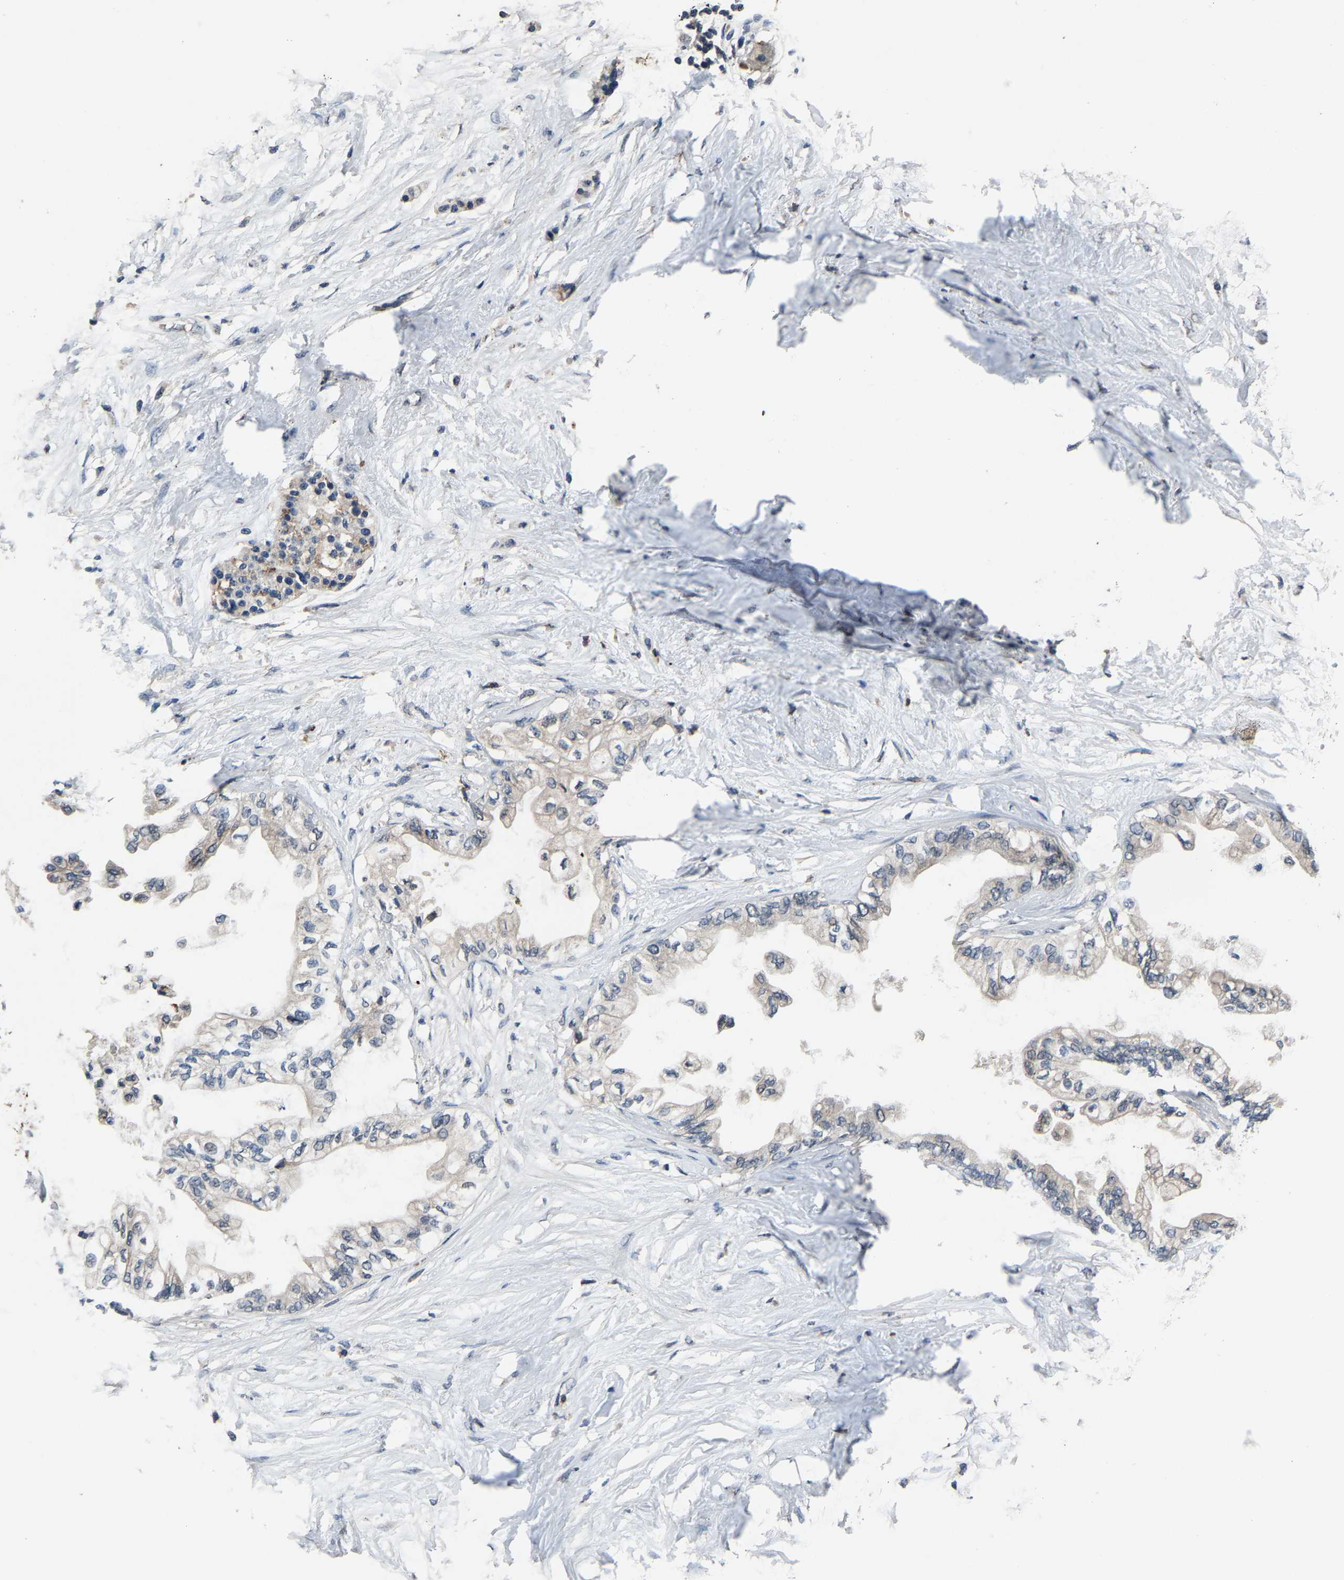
{"staining": {"intensity": "negative", "quantity": "none", "location": "none"}, "tissue": "pancreatic cancer", "cell_type": "Tumor cells", "image_type": "cancer", "snomed": [{"axis": "morphology", "description": "Normal tissue, NOS"}, {"axis": "morphology", "description": "Adenocarcinoma, NOS"}, {"axis": "topography", "description": "Pancreas"}, {"axis": "topography", "description": "Duodenum"}], "caption": "High power microscopy photomicrograph of an IHC photomicrograph of adenocarcinoma (pancreatic), revealing no significant expression in tumor cells.", "gene": "PCNX2", "patient": {"sex": "female", "age": 60}}